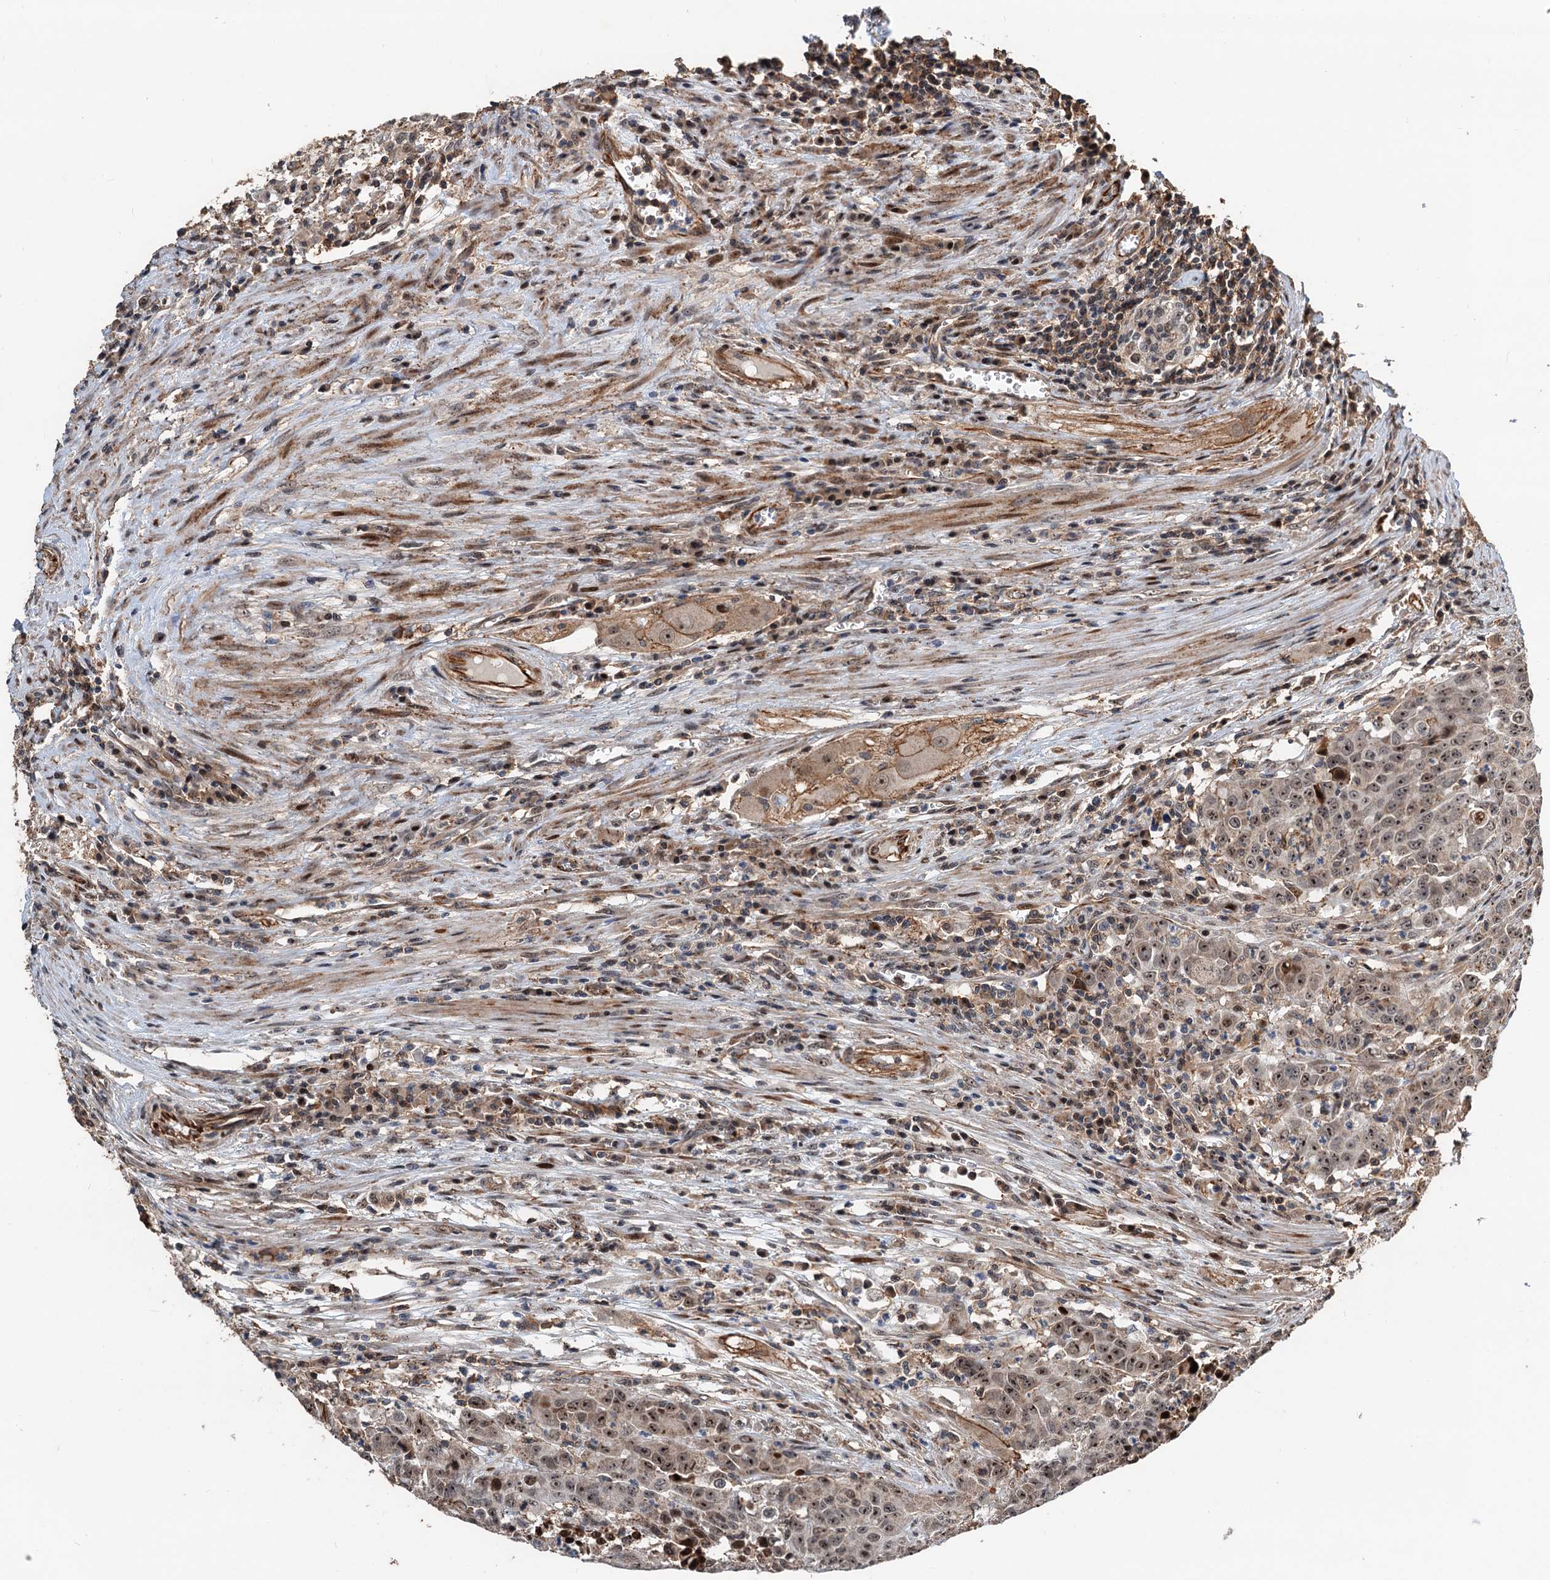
{"staining": {"intensity": "moderate", "quantity": ">75%", "location": "nuclear"}, "tissue": "colorectal cancer", "cell_type": "Tumor cells", "image_type": "cancer", "snomed": [{"axis": "morphology", "description": "Adenocarcinoma, NOS"}, {"axis": "topography", "description": "Colon"}], "caption": "Colorectal cancer stained for a protein reveals moderate nuclear positivity in tumor cells.", "gene": "TMA16", "patient": {"sex": "male", "age": 62}}